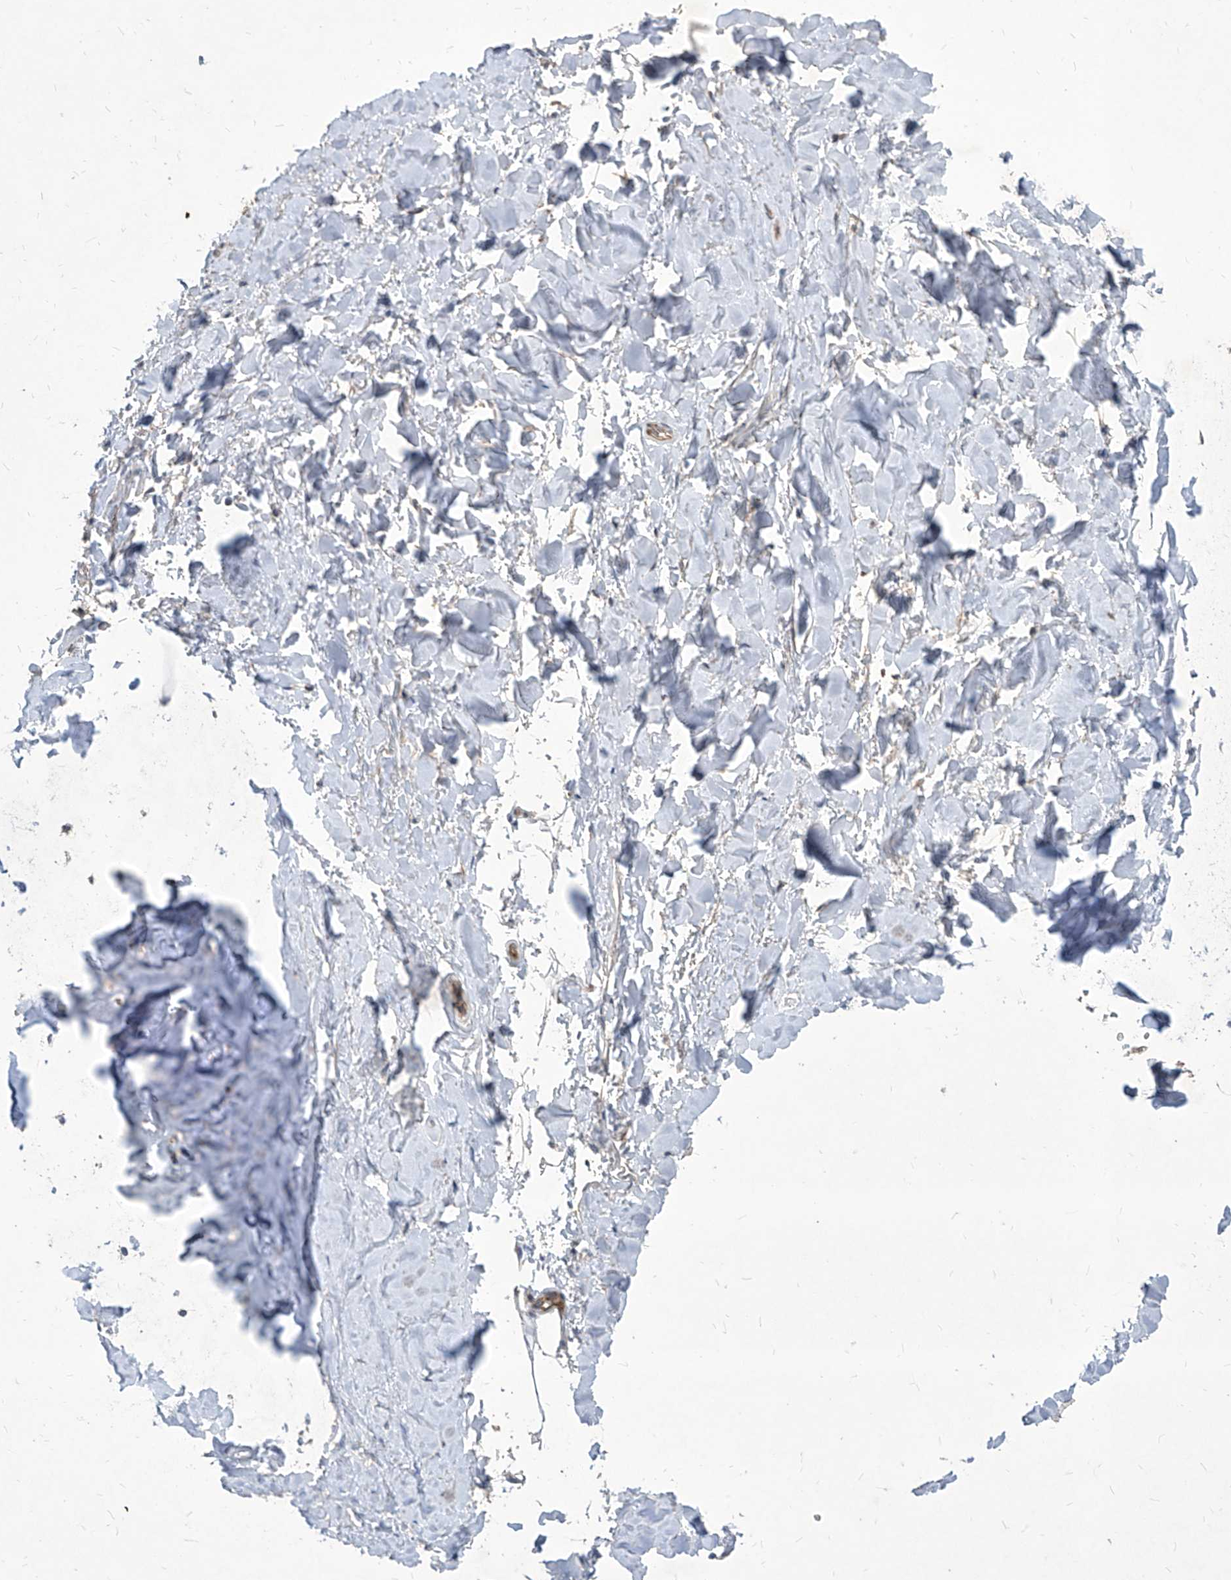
{"staining": {"intensity": "negative", "quantity": "none", "location": "none"}, "tissue": "adipose tissue", "cell_type": "Adipocytes", "image_type": "normal", "snomed": [{"axis": "morphology", "description": "Normal tissue, NOS"}, {"axis": "topography", "description": "Cartilage tissue"}], "caption": "This is a photomicrograph of IHC staining of unremarkable adipose tissue, which shows no staining in adipocytes. (DAB (3,3'-diaminobenzidine) immunohistochemistry, high magnification).", "gene": "FAM83B", "patient": {"sex": "female", "age": 63}}